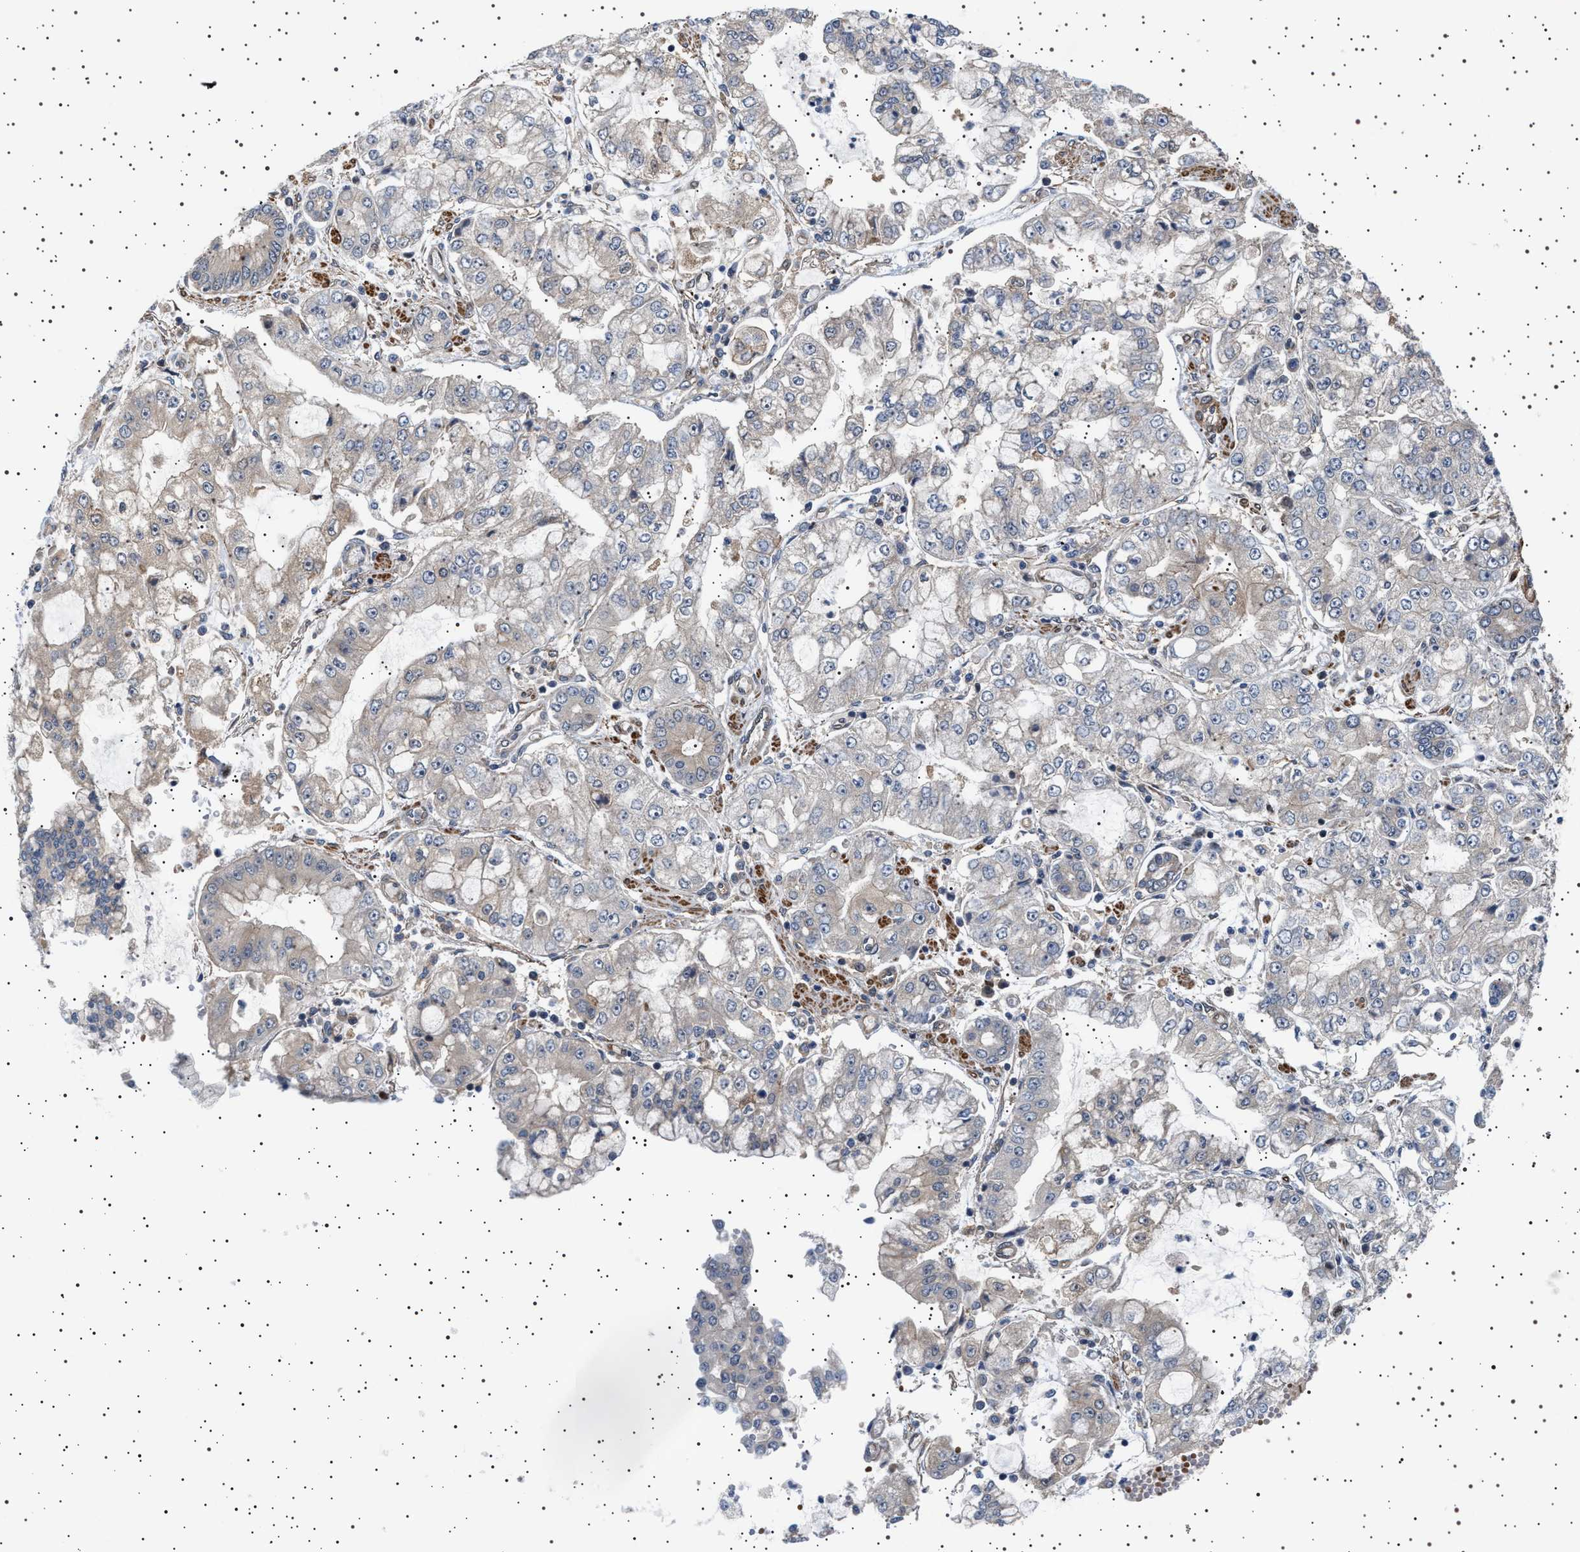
{"staining": {"intensity": "negative", "quantity": "none", "location": "none"}, "tissue": "stomach cancer", "cell_type": "Tumor cells", "image_type": "cancer", "snomed": [{"axis": "morphology", "description": "Adenocarcinoma, NOS"}, {"axis": "topography", "description": "Stomach"}], "caption": "Tumor cells are negative for protein expression in human stomach cancer.", "gene": "BAG3", "patient": {"sex": "male", "age": 76}}